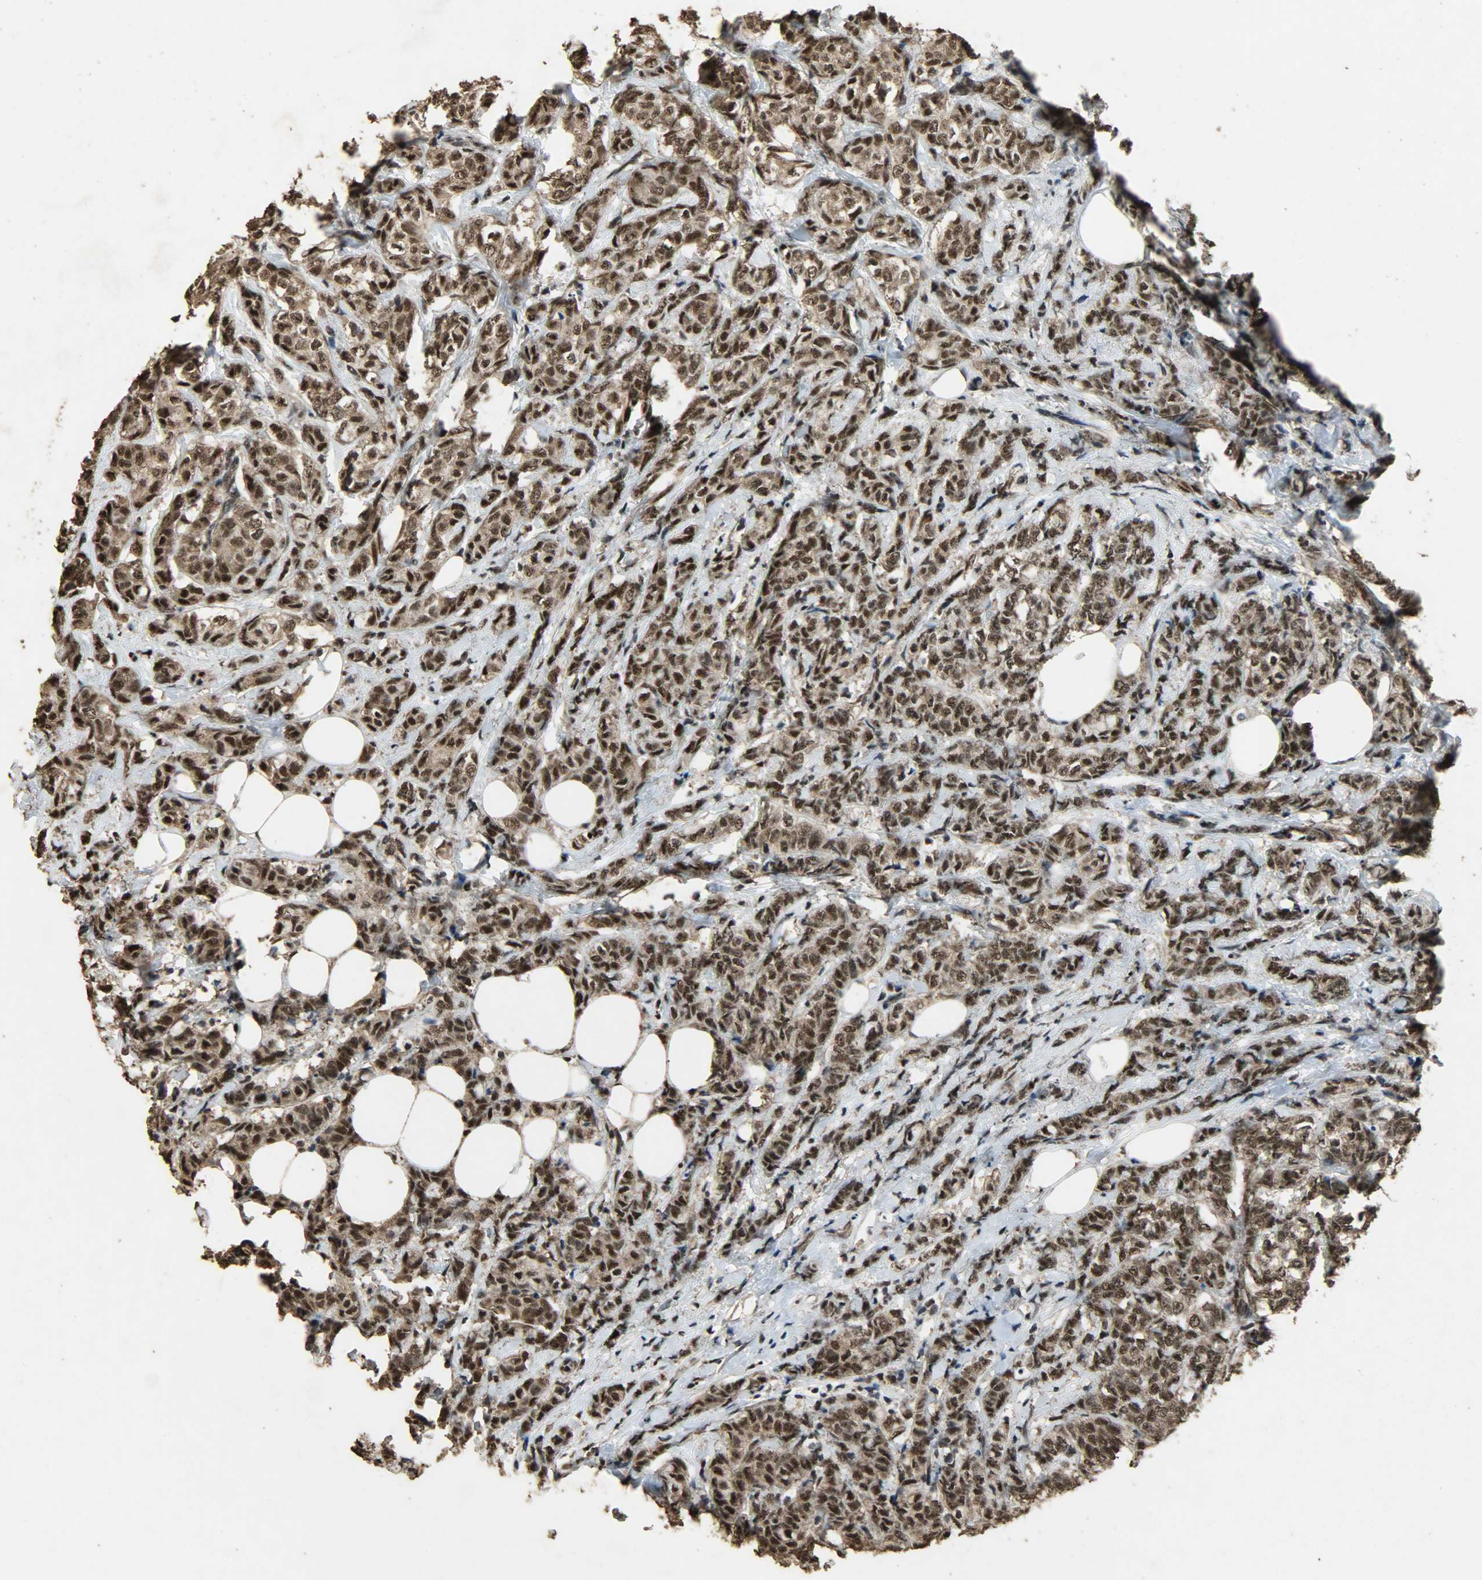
{"staining": {"intensity": "strong", "quantity": ">75%", "location": "cytoplasmic/membranous,nuclear"}, "tissue": "breast cancer", "cell_type": "Tumor cells", "image_type": "cancer", "snomed": [{"axis": "morphology", "description": "Lobular carcinoma"}, {"axis": "topography", "description": "Breast"}], "caption": "Protein expression analysis of breast lobular carcinoma demonstrates strong cytoplasmic/membranous and nuclear expression in about >75% of tumor cells. (DAB = brown stain, brightfield microscopy at high magnification).", "gene": "CCNT2", "patient": {"sex": "female", "age": 60}}